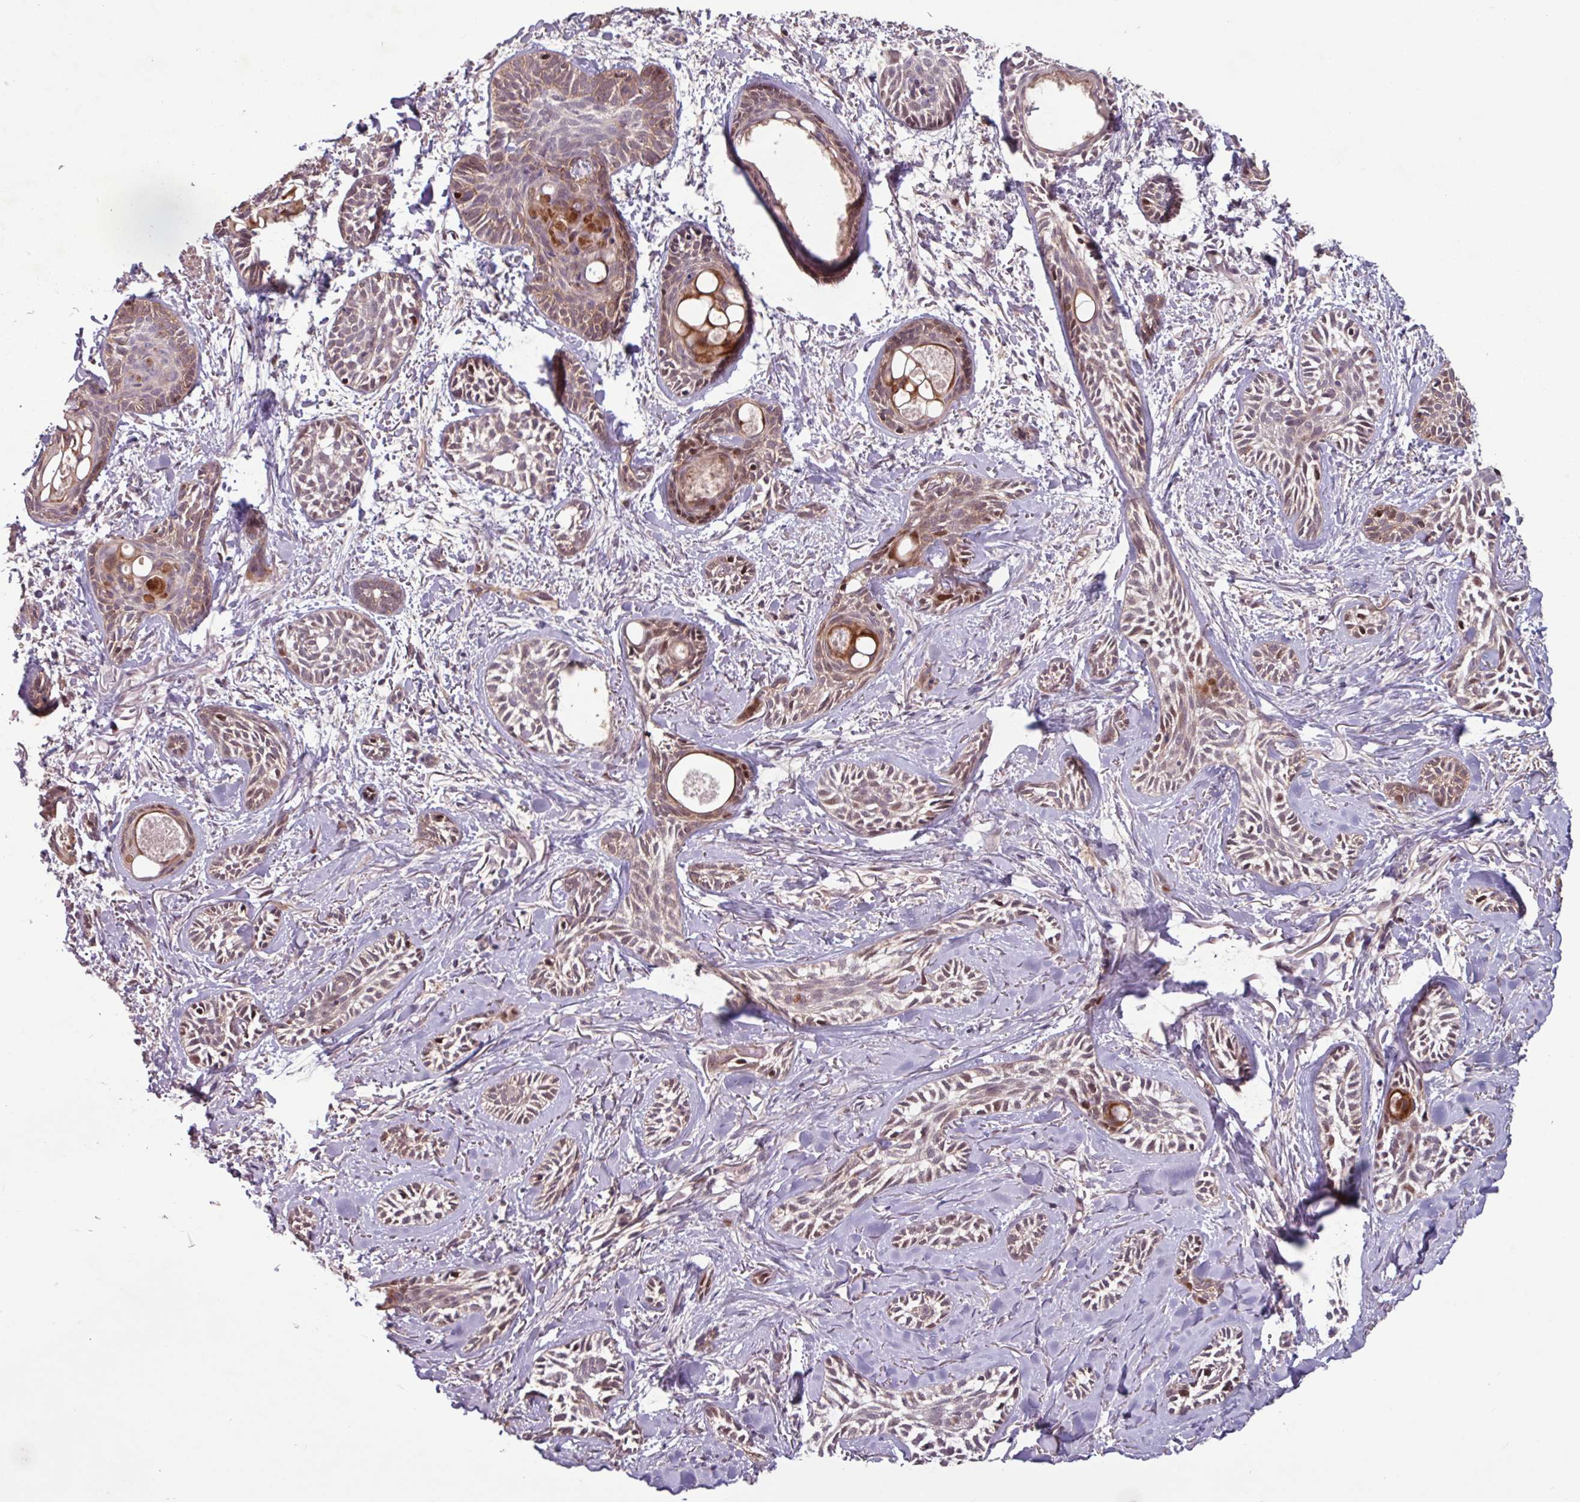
{"staining": {"intensity": "moderate", "quantity": "25%-75%", "location": "cytoplasmic/membranous,nuclear"}, "tissue": "skin cancer", "cell_type": "Tumor cells", "image_type": "cancer", "snomed": [{"axis": "morphology", "description": "Basal cell carcinoma"}, {"axis": "topography", "description": "Skin"}], "caption": "High-power microscopy captured an IHC micrograph of skin cancer (basal cell carcinoma), revealing moderate cytoplasmic/membranous and nuclear expression in approximately 25%-75% of tumor cells.", "gene": "TMEM88", "patient": {"sex": "female", "age": 59}}